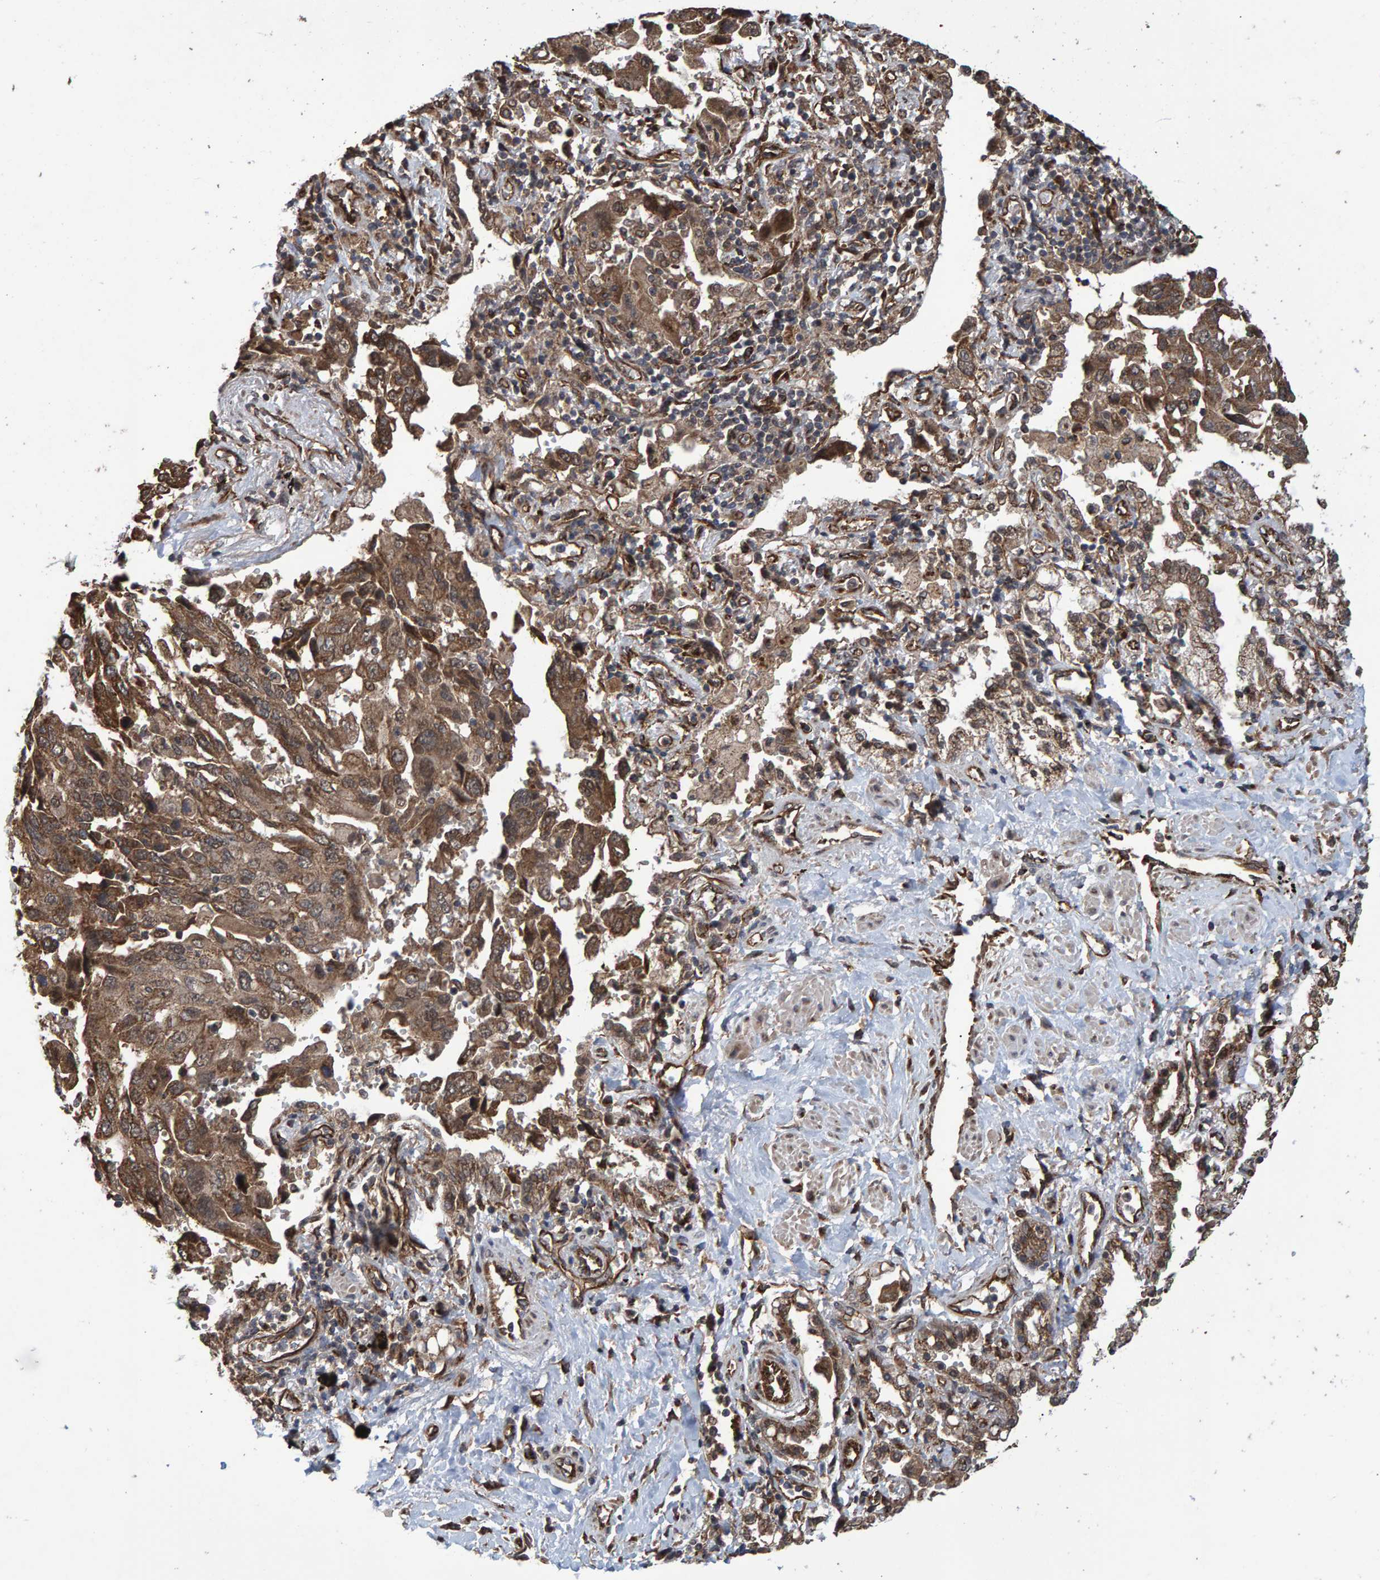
{"staining": {"intensity": "moderate", "quantity": ">75%", "location": "cytoplasmic/membranous"}, "tissue": "lung cancer", "cell_type": "Tumor cells", "image_type": "cancer", "snomed": [{"axis": "morphology", "description": "Adenocarcinoma, NOS"}, {"axis": "topography", "description": "Lung"}], "caption": "Tumor cells reveal medium levels of moderate cytoplasmic/membranous expression in about >75% of cells in lung adenocarcinoma. (Stains: DAB in brown, nuclei in blue, Microscopy: brightfield microscopy at high magnification).", "gene": "TRIM68", "patient": {"sex": "female", "age": 65}}